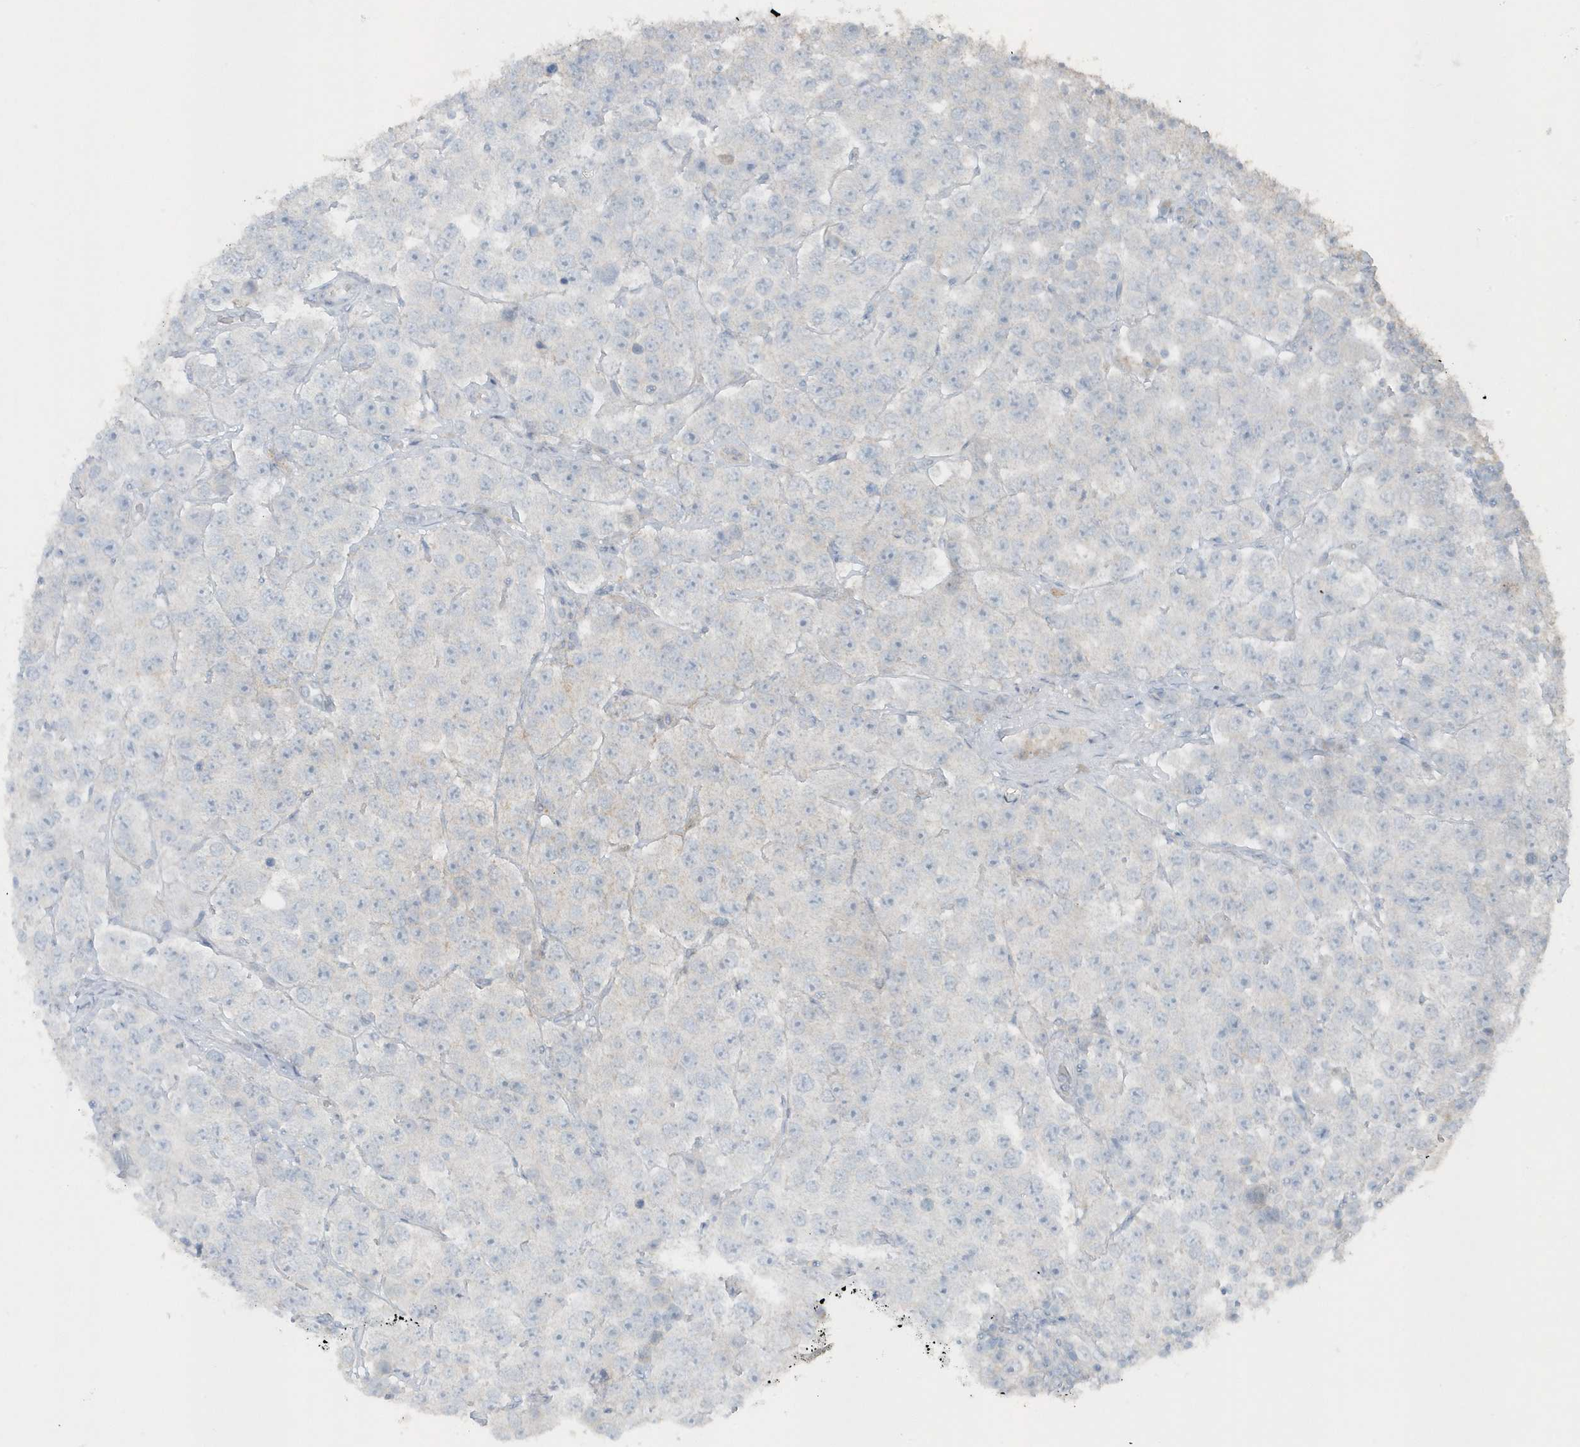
{"staining": {"intensity": "negative", "quantity": "none", "location": "none"}, "tissue": "testis cancer", "cell_type": "Tumor cells", "image_type": "cancer", "snomed": [{"axis": "morphology", "description": "Seminoma, NOS"}, {"axis": "topography", "description": "Testis"}], "caption": "Immunohistochemical staining of human testis cancer (seminoma) demonstrates no significant positivity in tumor cells. (DAB immunohistochemistry visualized using brightfield microscopy, high magnification).", "gene": "ACTC1", "patient": {"sex": "male", "age": 28}}